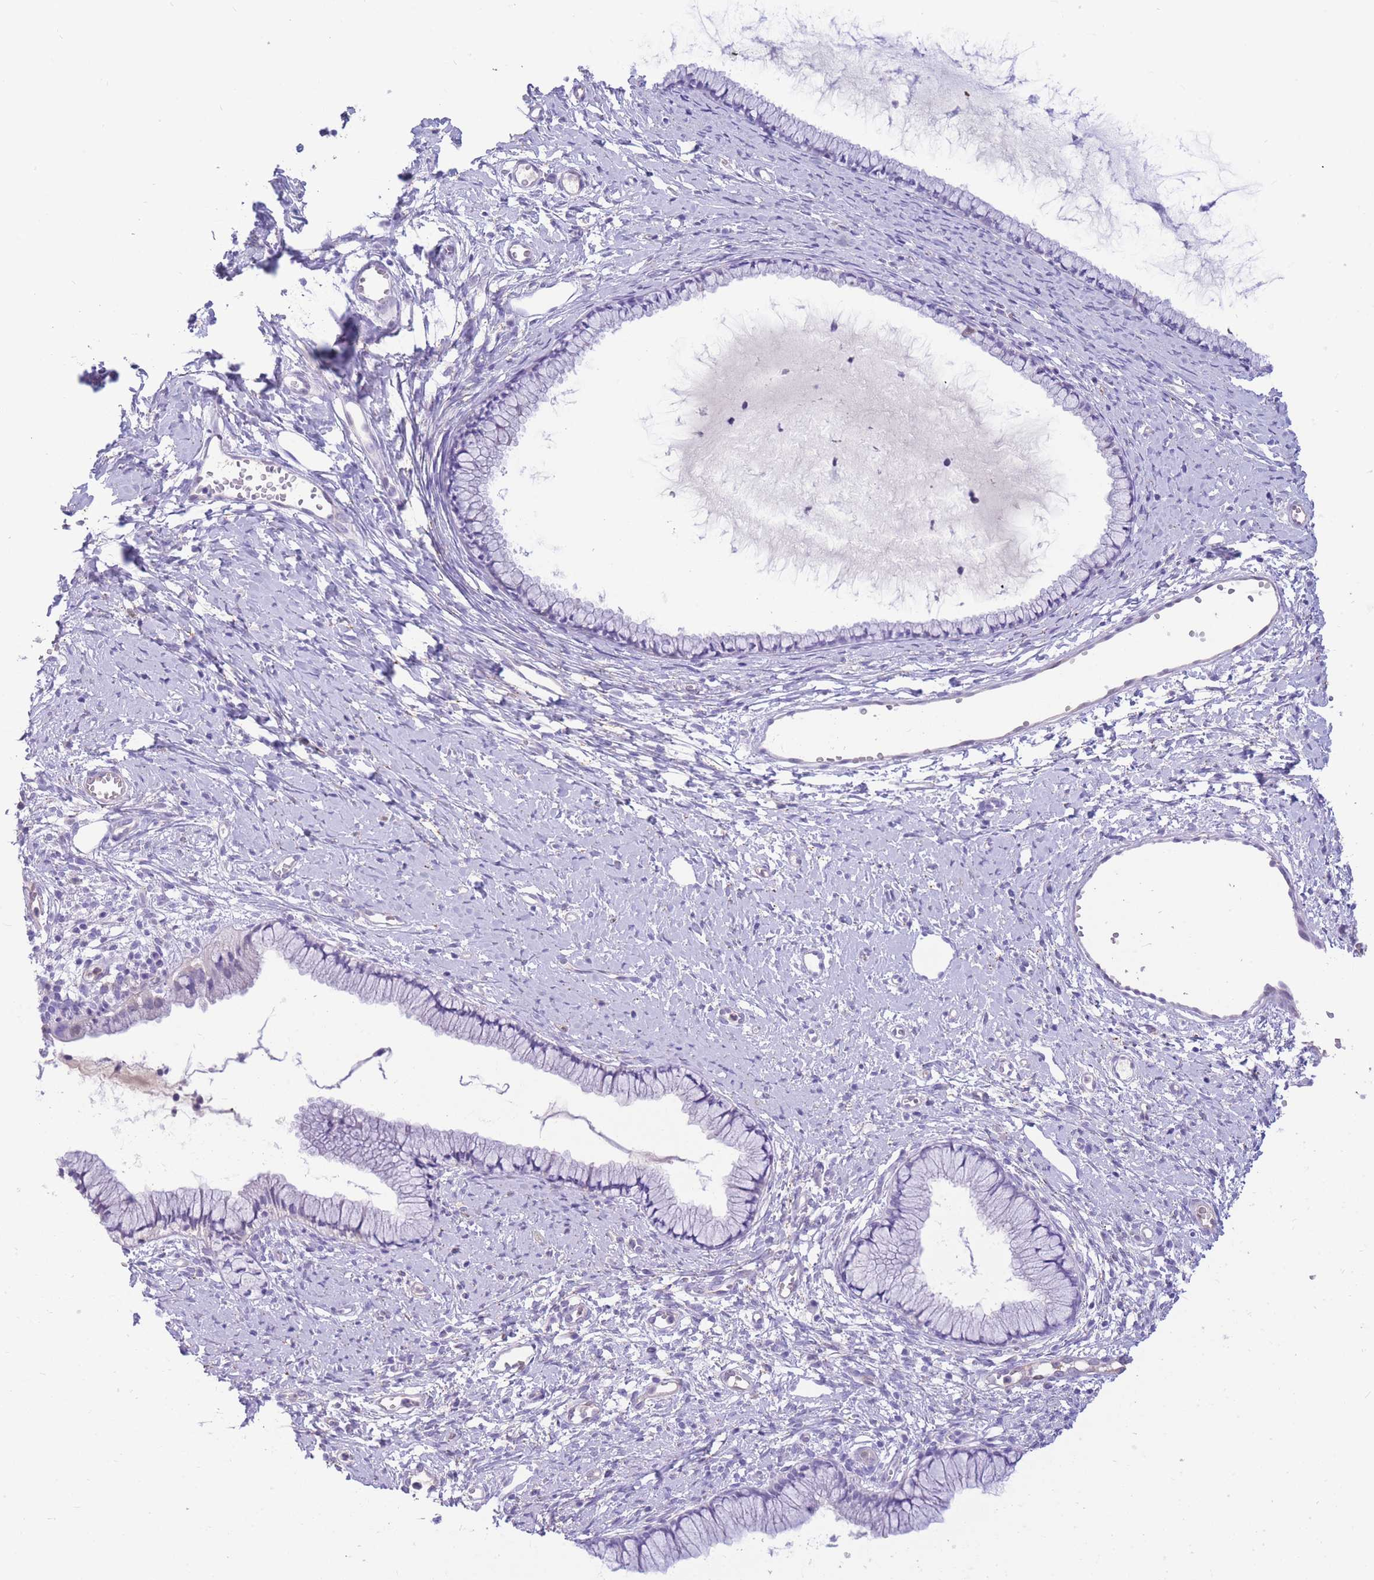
{"staining": {"intensity": "negative", "quantity": "none", "location": "none"}, "tissue": "cervix", "cell_type": "Glandular cells", "image_type": "normal", "snomed": [{"axis": "morphology", "description": "Normal tissue, NOS"}, {"axis": "topography", "description": "Cervix"}], "caption": "High magnification brightfield microscopy of benign cervix stained with DAB (3,3'-diaminobenzidine) (brown) and counterstained with hematoxylin (blue): glandular cells show no significant expression.", "gene": "SULT1A1", "patient": {"sex": "female", "age": 40}}